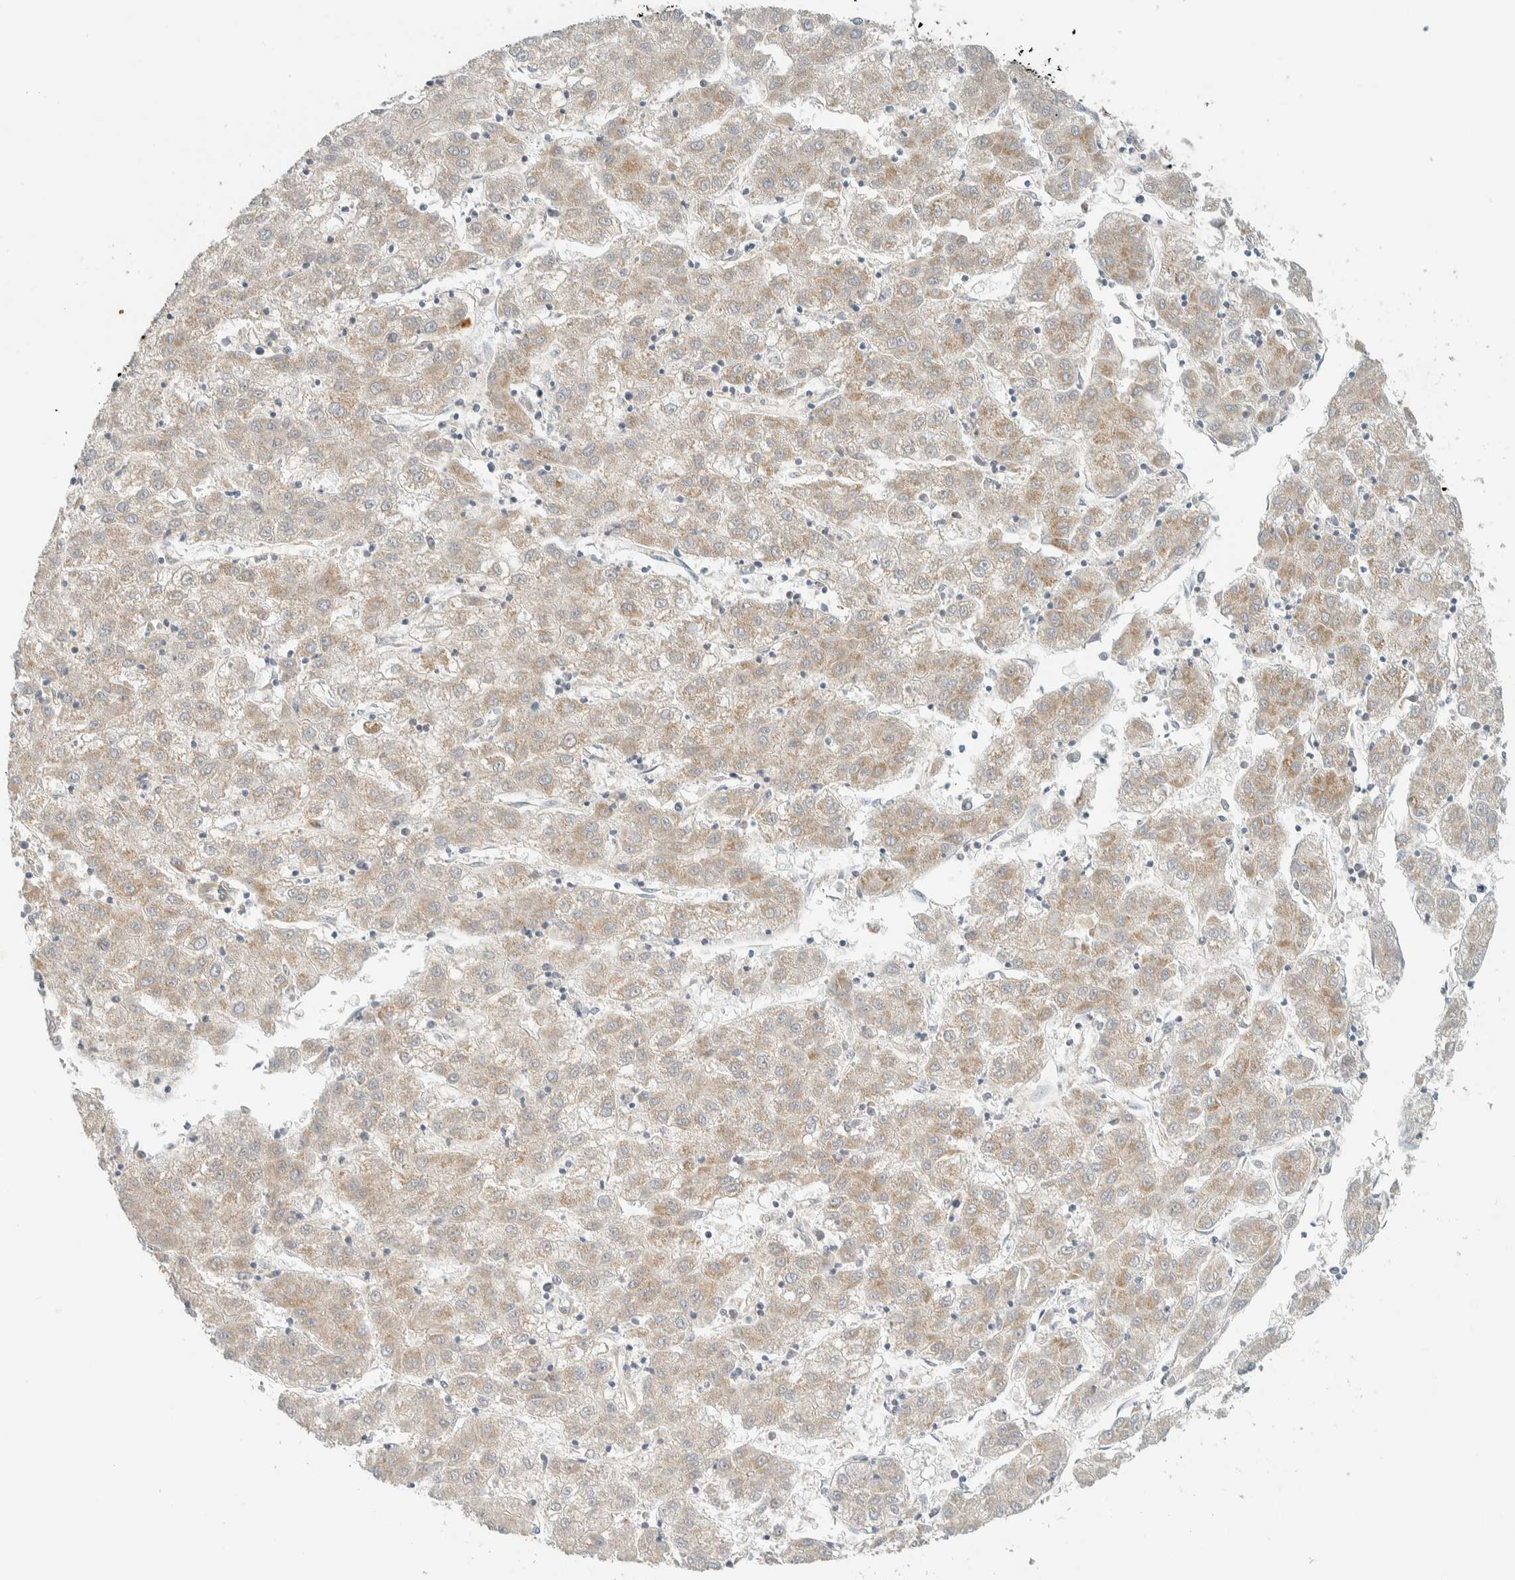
{"staining": {"intensity": "weak", "quantity": ">75%", "location": "cytoplasmic/membranous"}, "tissue": "liver cancer", "cell_type": "Tumor cells", "image_type": "cancer", "snomed": [{"axis": "morphology", "description": "Carcinoma, Hepatocellular, NOS"}, {"axis": "topography", "description": "Liver"}], "caption": "About >75% of tumor cells in human hepatocellular carcinoma (liver) exhibit weak cytoplasmic/membranous protein staining as visualized by brown immunohistochemical staining.", "gene": "PDE7B", "patient": {"sex": "male", "age": 72}}